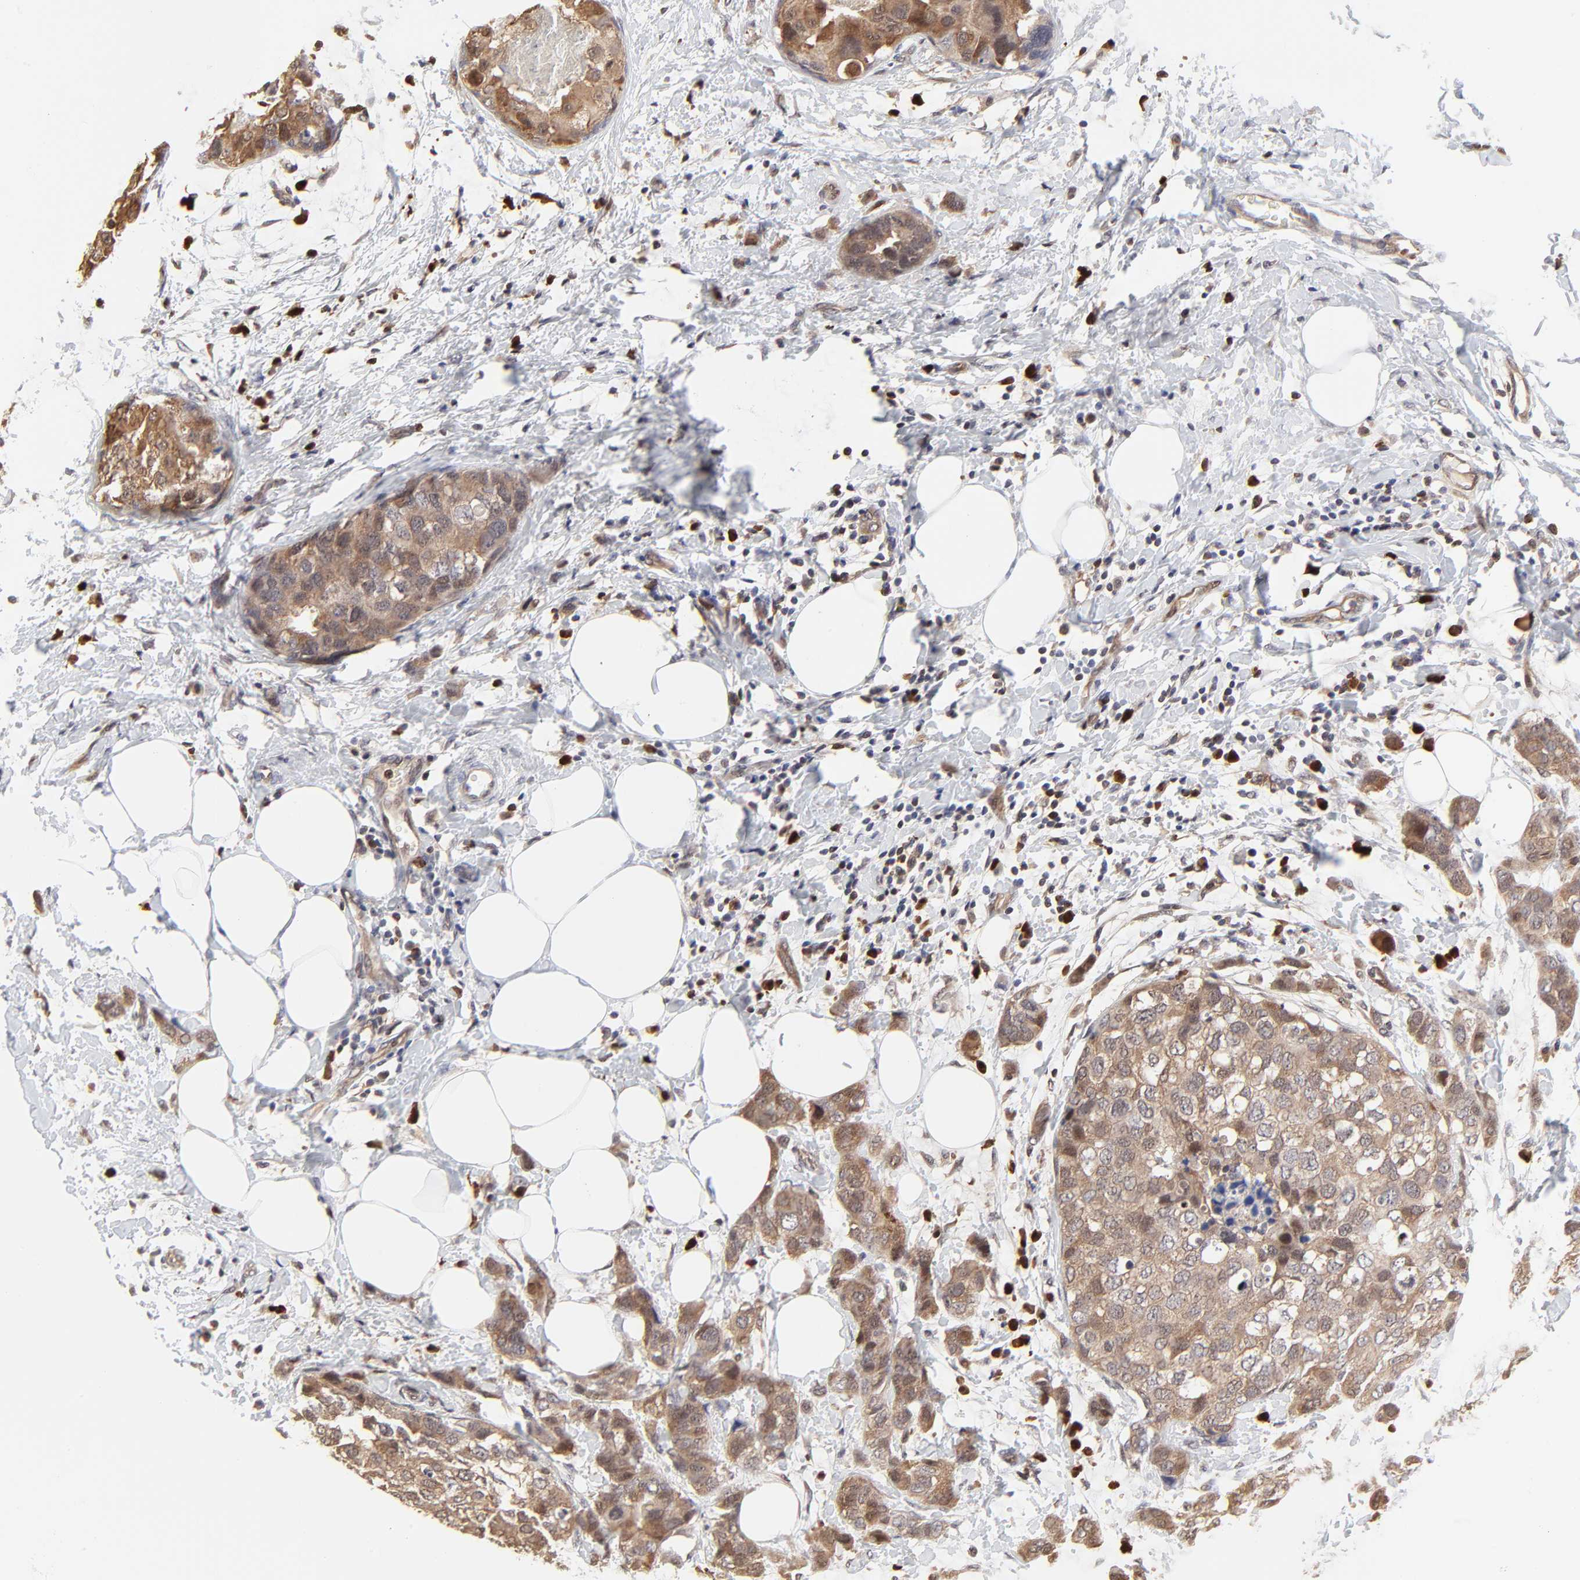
{"staining": {"intensity": "moderate", "quantity": ">75%", "location": "cytoplasmic/membranous"}, "tissue": "breast cancer", "cell_type": "Tumor cells", "image_type": "cancer", "snomed": [{"axis": "morphology", "description": "Normal tissue, NOS"}, {"axis": "morphology", "description": "Duct carcinoma"}, {"axis": "topography", "description": "Breast"}], "caption": "DAB (3,3'-diaminobenzidine) immunohistochemical staining of human breast cancer reveals moderate cytoplasmic/membranous protein positivity in about >75% of tumor cells.", "gene": "CASP3", "patient": {"sex": "female", "age": 50}}